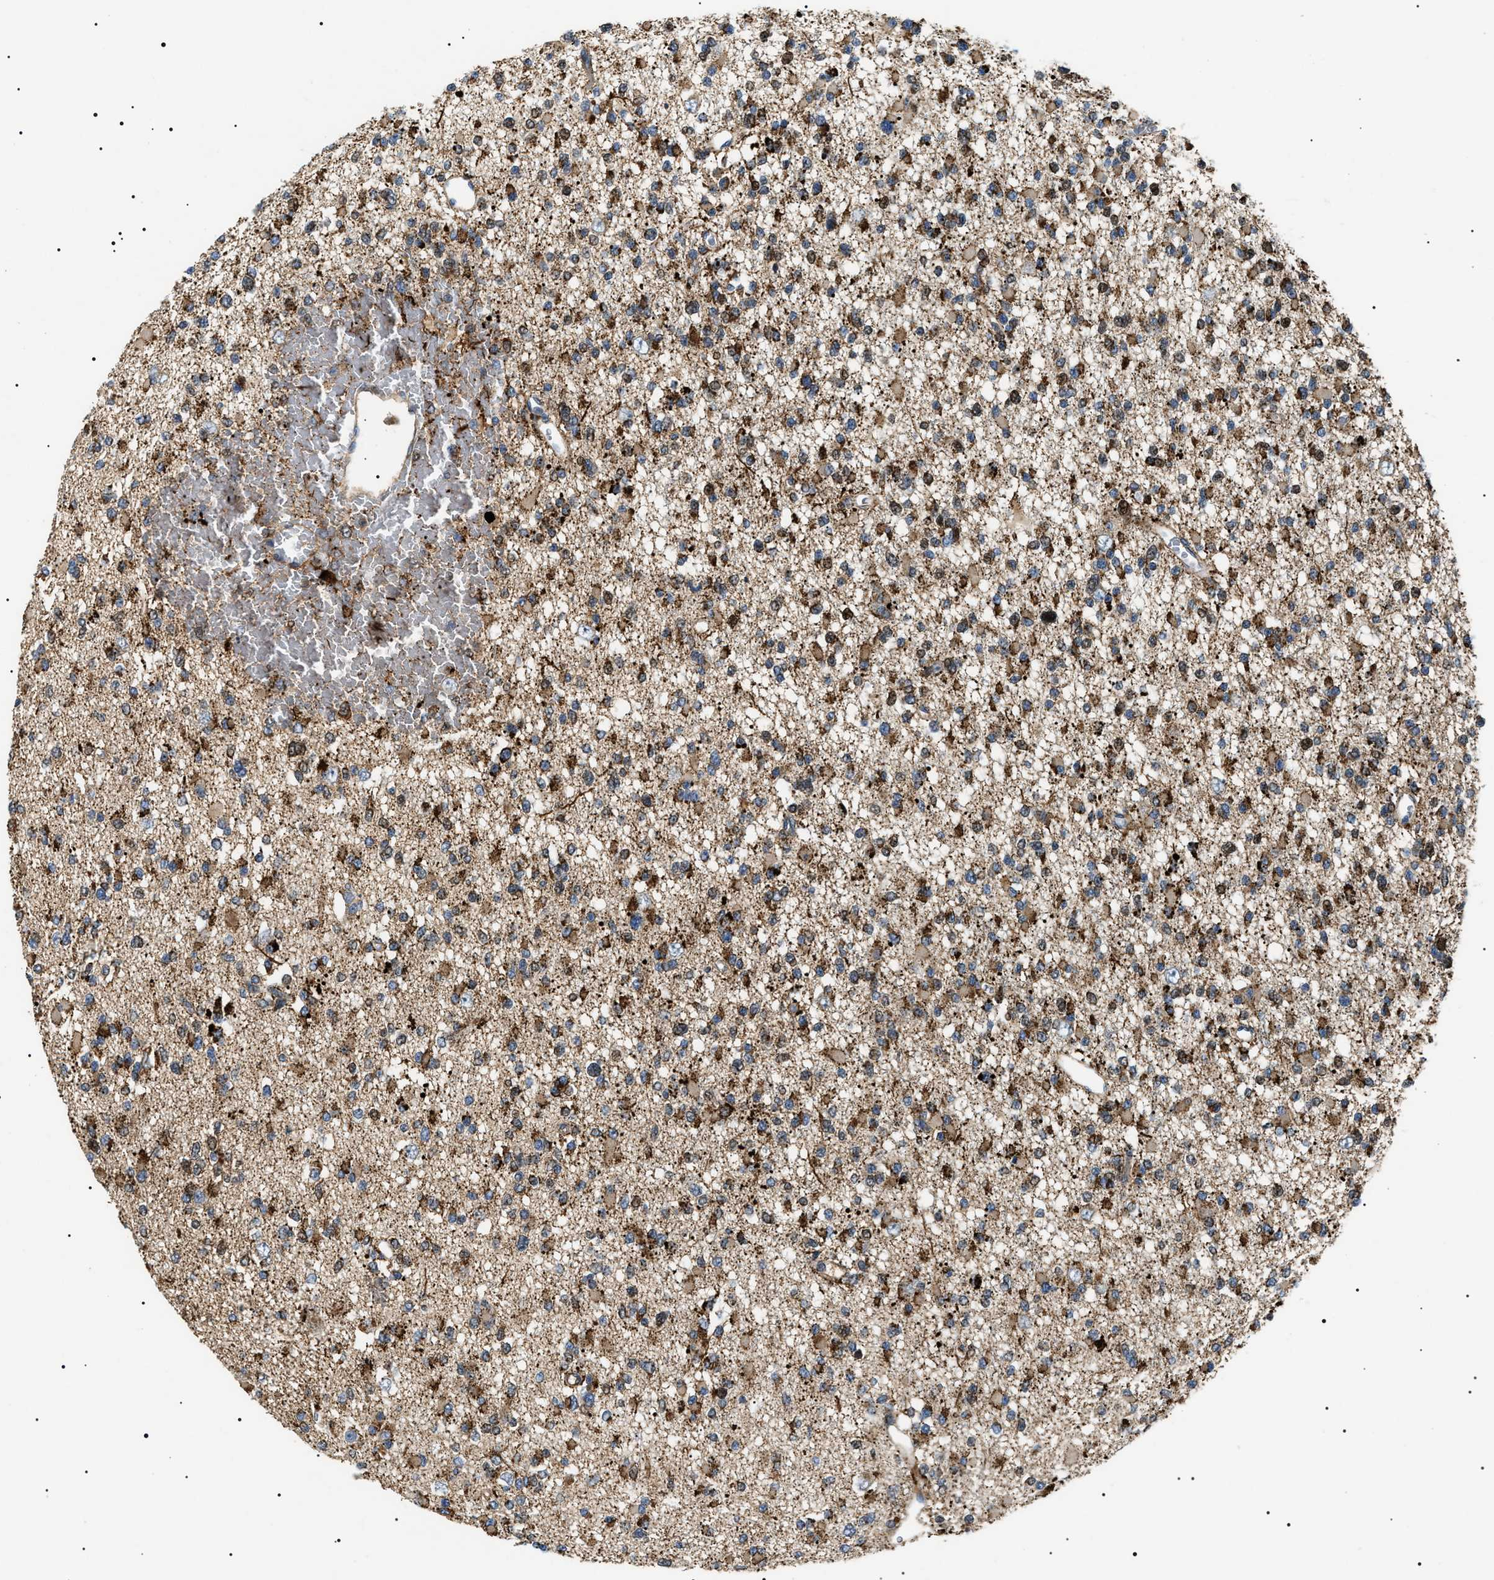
{"staining": {"intensity": "moderate", "quantity": ">75%", "location": "cytoplasmic/membranous"}, "tissue": "glioma", "cell_type": "Tumor cells", "image_type": "cancer", "snomed": [{"axis": "morphology", "description": "Glioma, malignant, Low grade"}, {"axis": "topography", "description": "Brain"}], "caption": "Low-grade glioma (malignant) stained with DAB (3,3'-diaminobenzidine) immunohistochemistry (IHC) shows medium levels of moderate cytoplasmic/membranous expression in approximately >75% of tumor cells. (Brightfield microscopy of DAB IHC at high magnification).", "gene": "OXSM", "patient": {"sex": "female", "age": 22}}